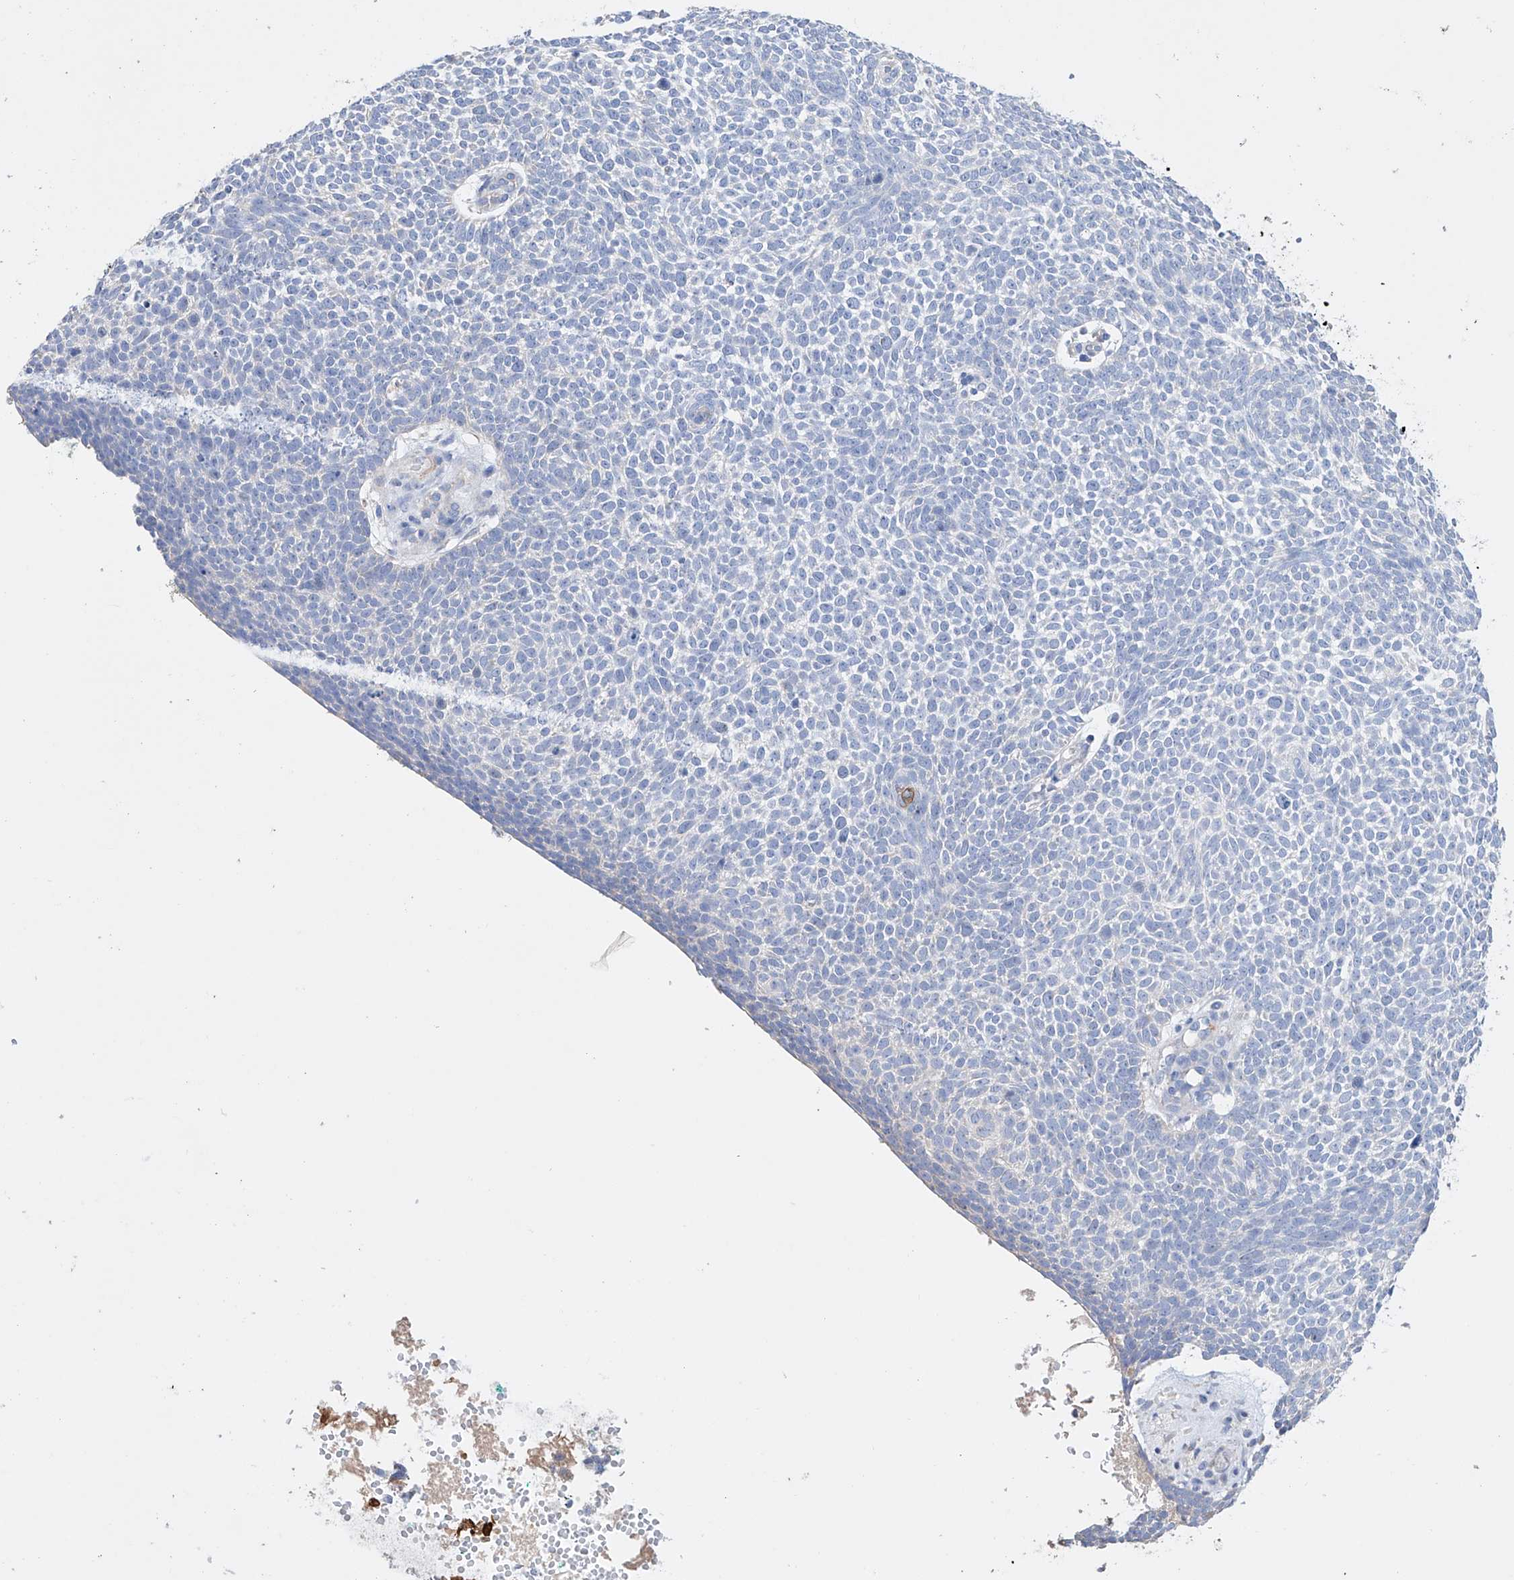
{"staining": {"intensity": "negative", "quantity": "none", "location": "none"}, "tissue": "skin cancer", "cell_type": "Tumor cells", "image_type": "cancer", "snomed": [{"axis": "morphology", "description": "Basal cell carcinoma"}, {"axis": "topography", "description": "Skin"}], "caption": "This is a image of immunohistochemistry staining of skin cancer, which shows no expression in tumor cells. (Stains: DAB (3,3'-diaminobenzidine) immunohistochemistry (IHC) with hematoxylin counter stain, Microscopy: brightfield microscopy at high magnification).", "gene": "AFG1L", "patient": {"sex": "female", "age": 81}}